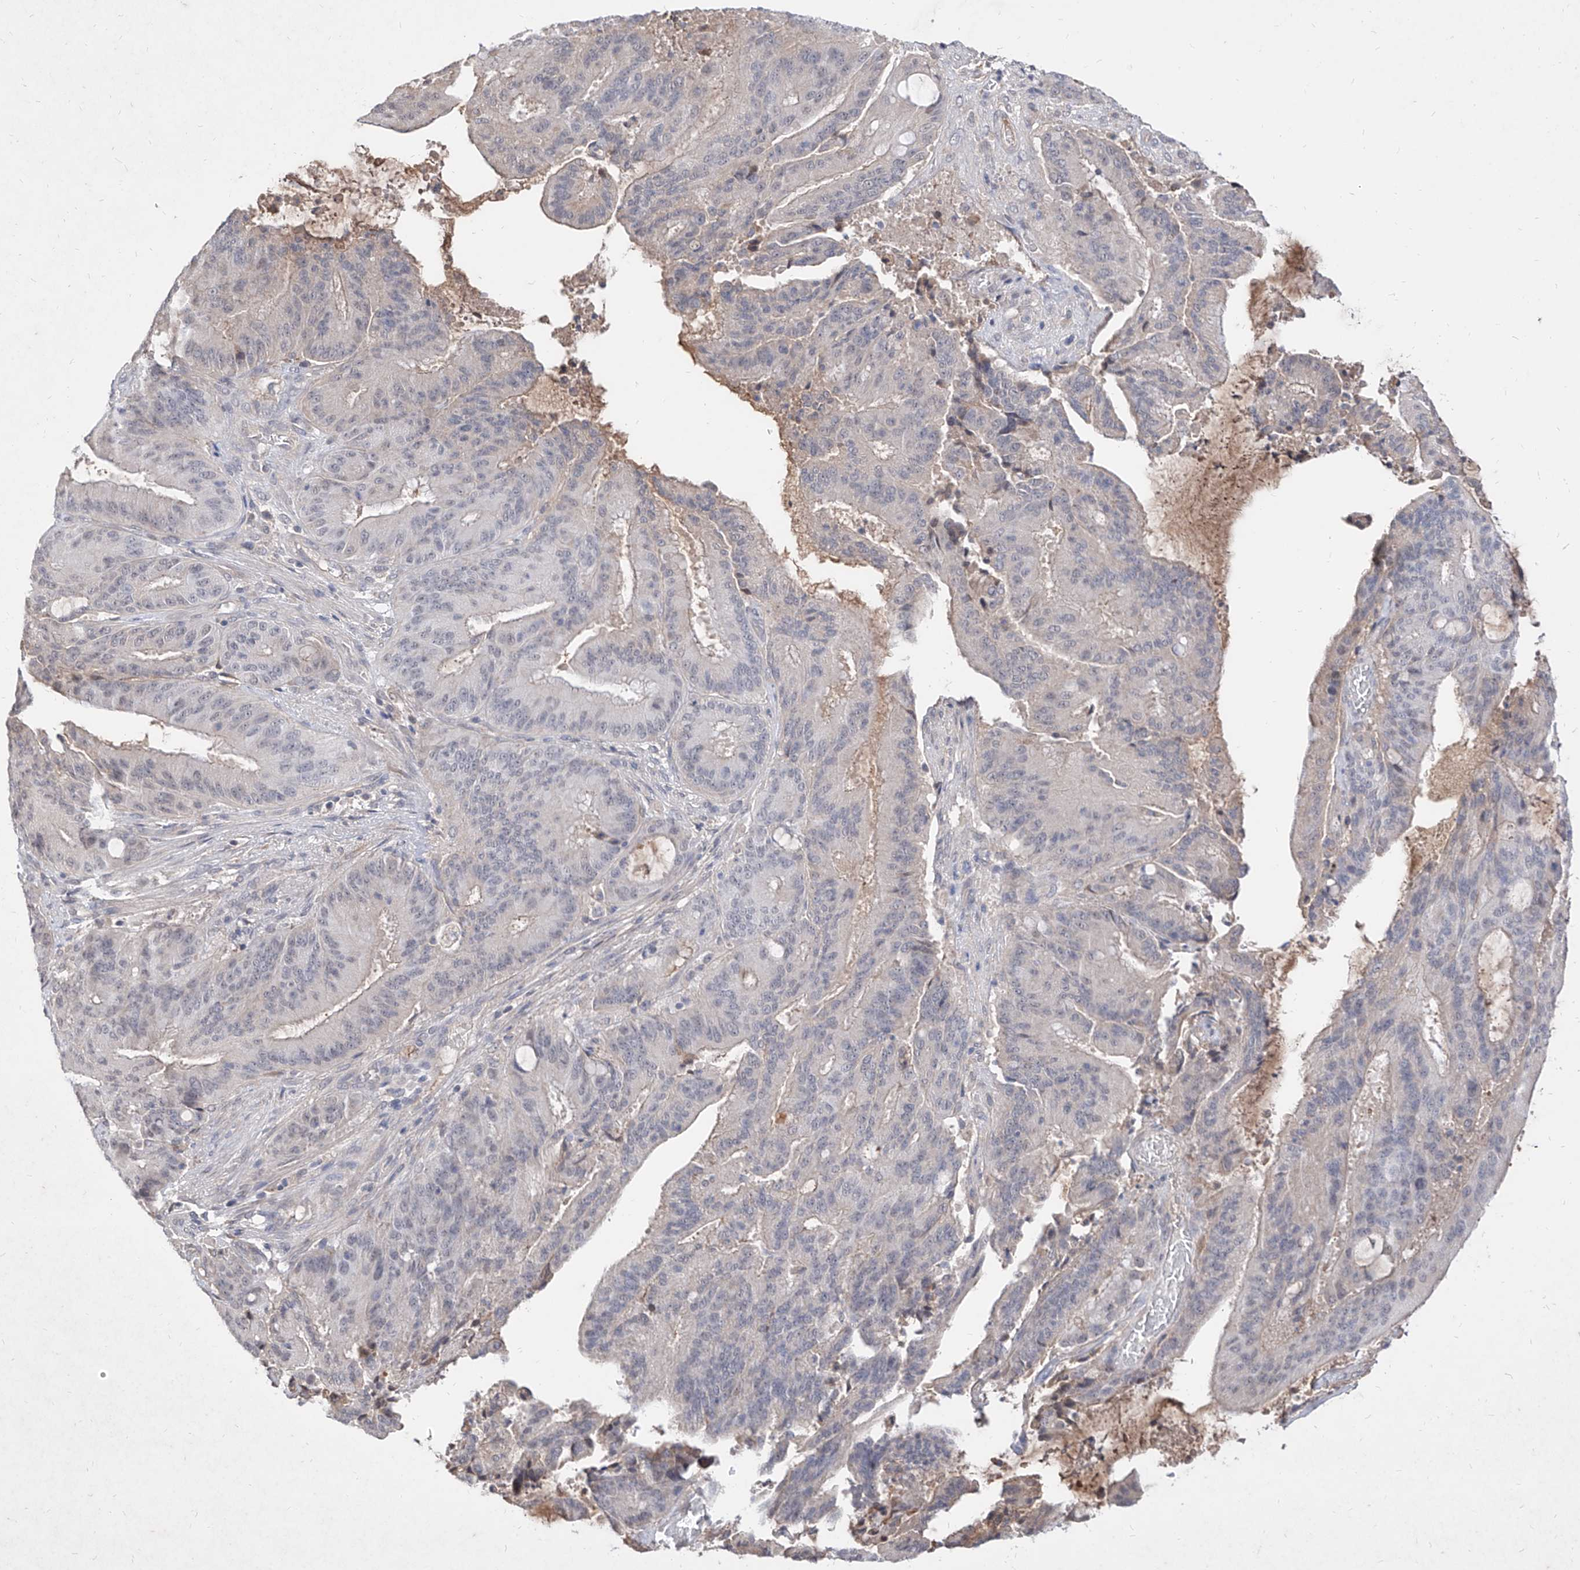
{"staining": {"intensity": "negative", "quantity": "none", "location": "none"}, "tissue": "liver cancer", "cell_type": "Tumor cells", "image_type": "cancer", "snomed": [{"axis": "morphology", "description": "Normal tissue, NOS"}, {"axis": "morphology", "description": "Cholangiocarcinoma"}, {"axis": "topography", "description": "Liver"}, {"axis": "topography", "description": "Peripheral nerve tissue"}], "caption": "Tumor cells show no significant expression in liver cholangiocarcinoma. (DAB immunohistochemistry (IHC) with hematoxylin counter stain).", "gene": "C4A", "patient": {"sex": "female", "age": 73}}